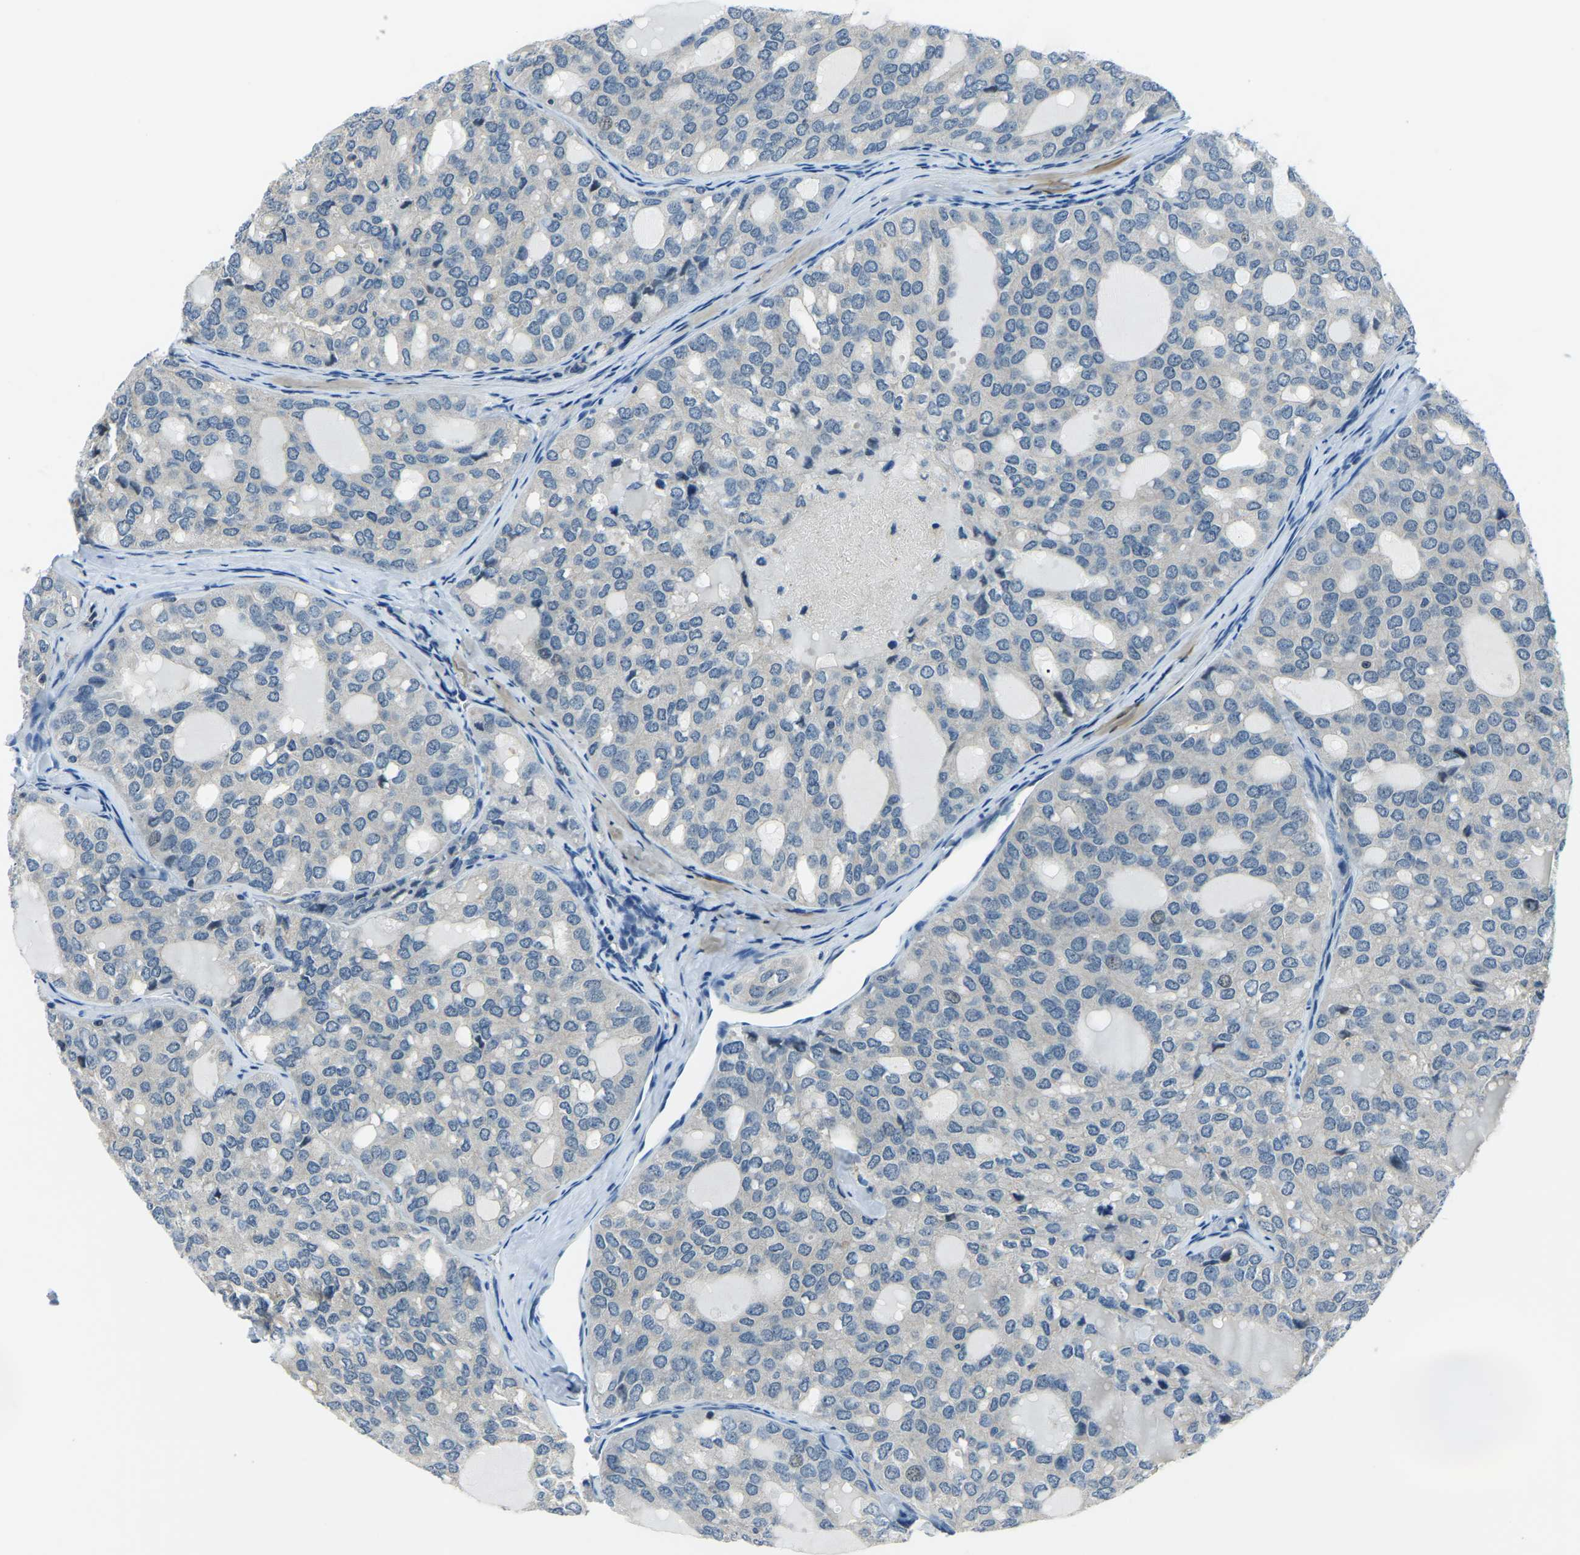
{"staining": {"intensity": "negative", "quantity": "none", "location": "none"}, "tissue": "thyroid cancer", "cell_type": "Tumor cells", "image_type": "cancer", "snomed": [{"axis": "morphology", "description": "Follicular adenoma carcinoma, NOS"}, {"axis": "topography", "description": "Thyroid gland"}], "caption": "Immunohistochemistry histopathology image of neoplastic tissue: human thyroid cancer stained with DAB (3,3'-diaminobenzidine) exhibits no significant protein positivity in tumor cells.", "gene": "RRP1", "patient": {"sex": "male", "age": 75}}